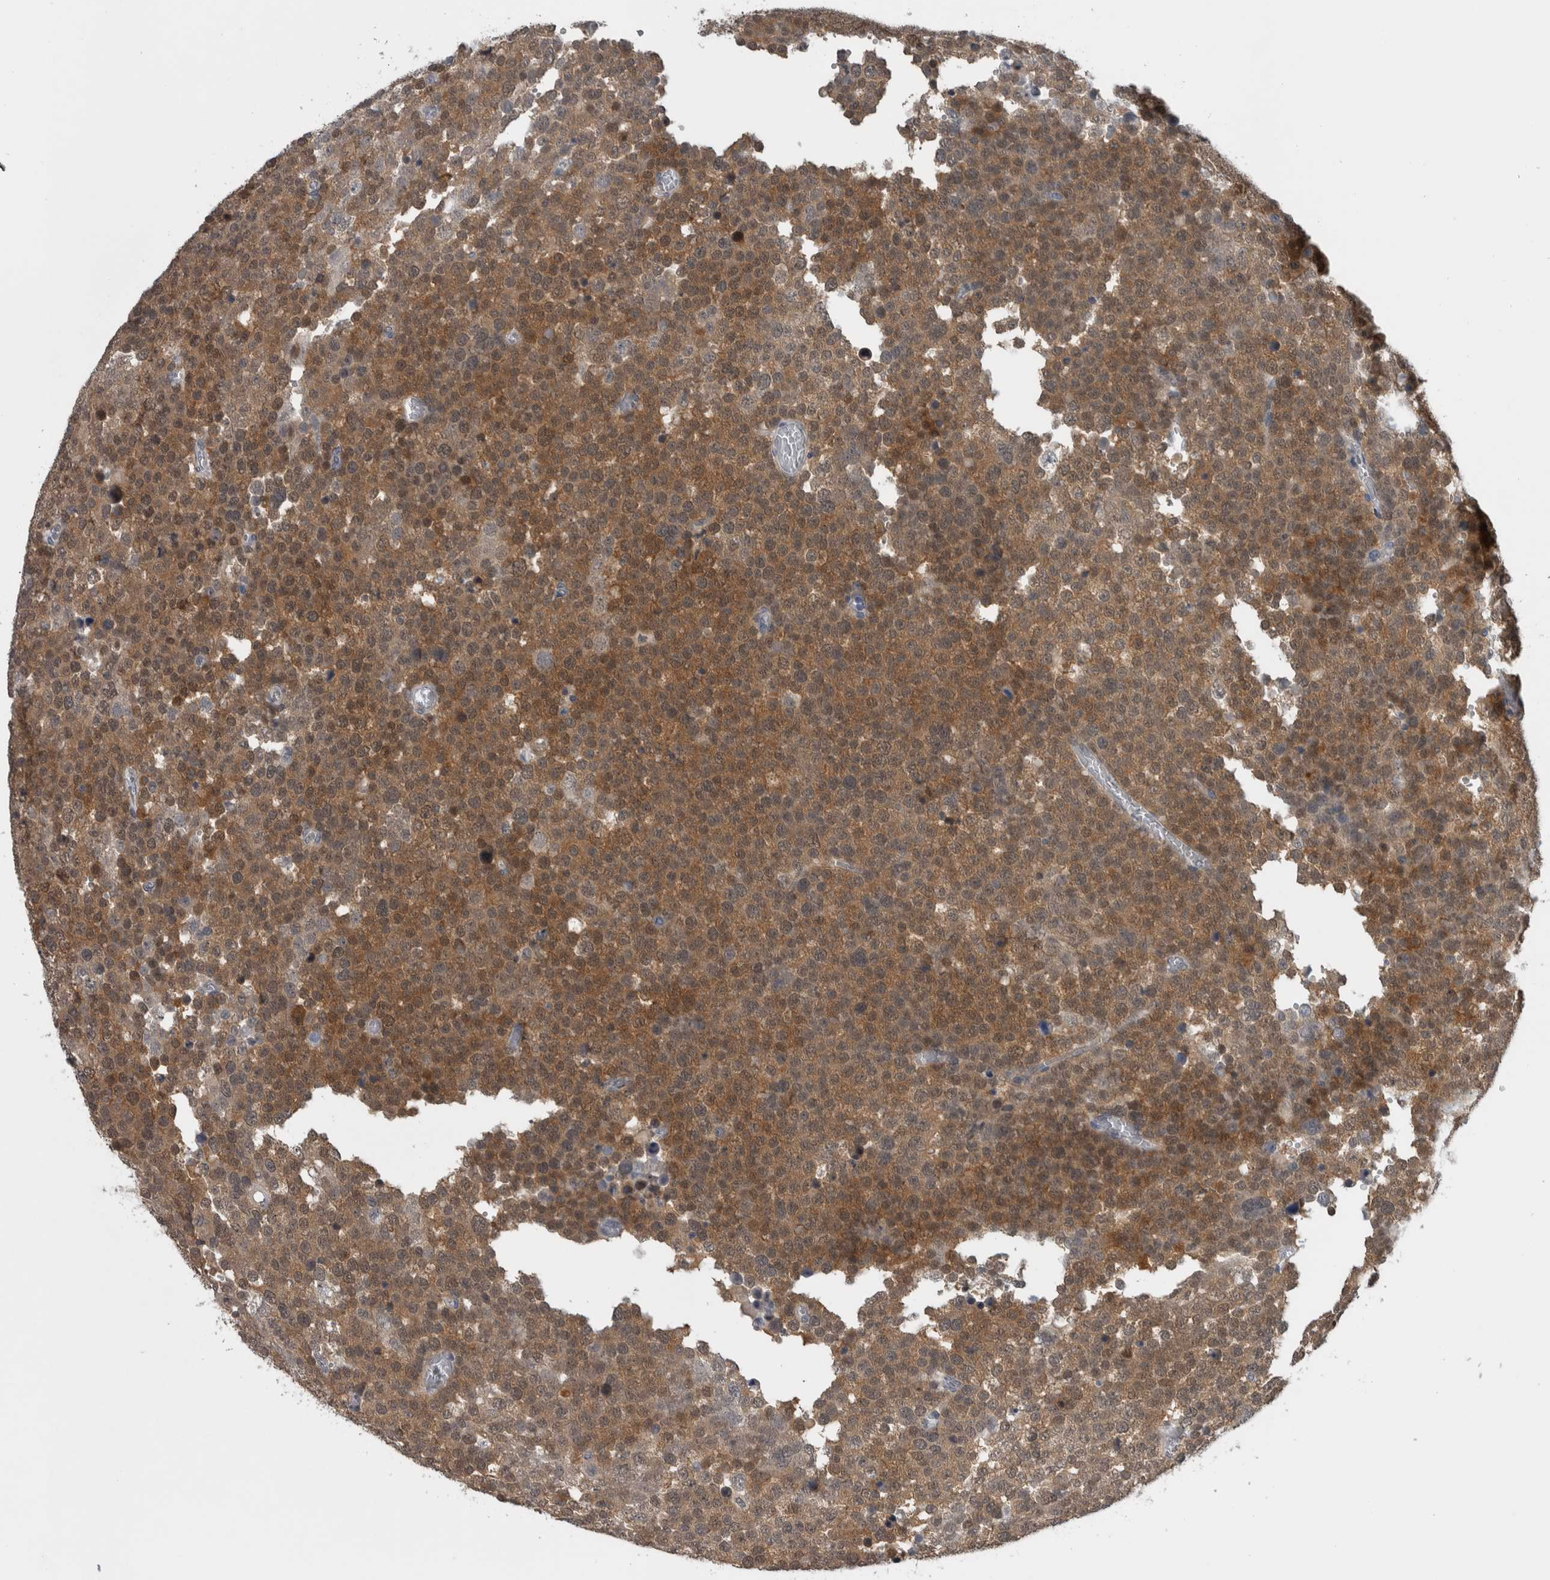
{"staining": {"intensity": "moderate", "quantity": ">75%", "location": "cytoplasmic/membranous,nuclear"}, "tissue": "testis cancer", "cell_type": "Tumor cells", "image_type": "cancer", "snomed": [{"axis": "morphology", "description": "Seminoma, NOS"}, {"axis": "topography", "description": "Testis"}], "caption": "Protein expression by immunohistochemistry shows moderate cytoplasmic/membranous and nuclear expression in about >75% of tumor cells in testis seminoma.", "gene": "NAPRT", "patient": {"sex": "male", "age": 71}}